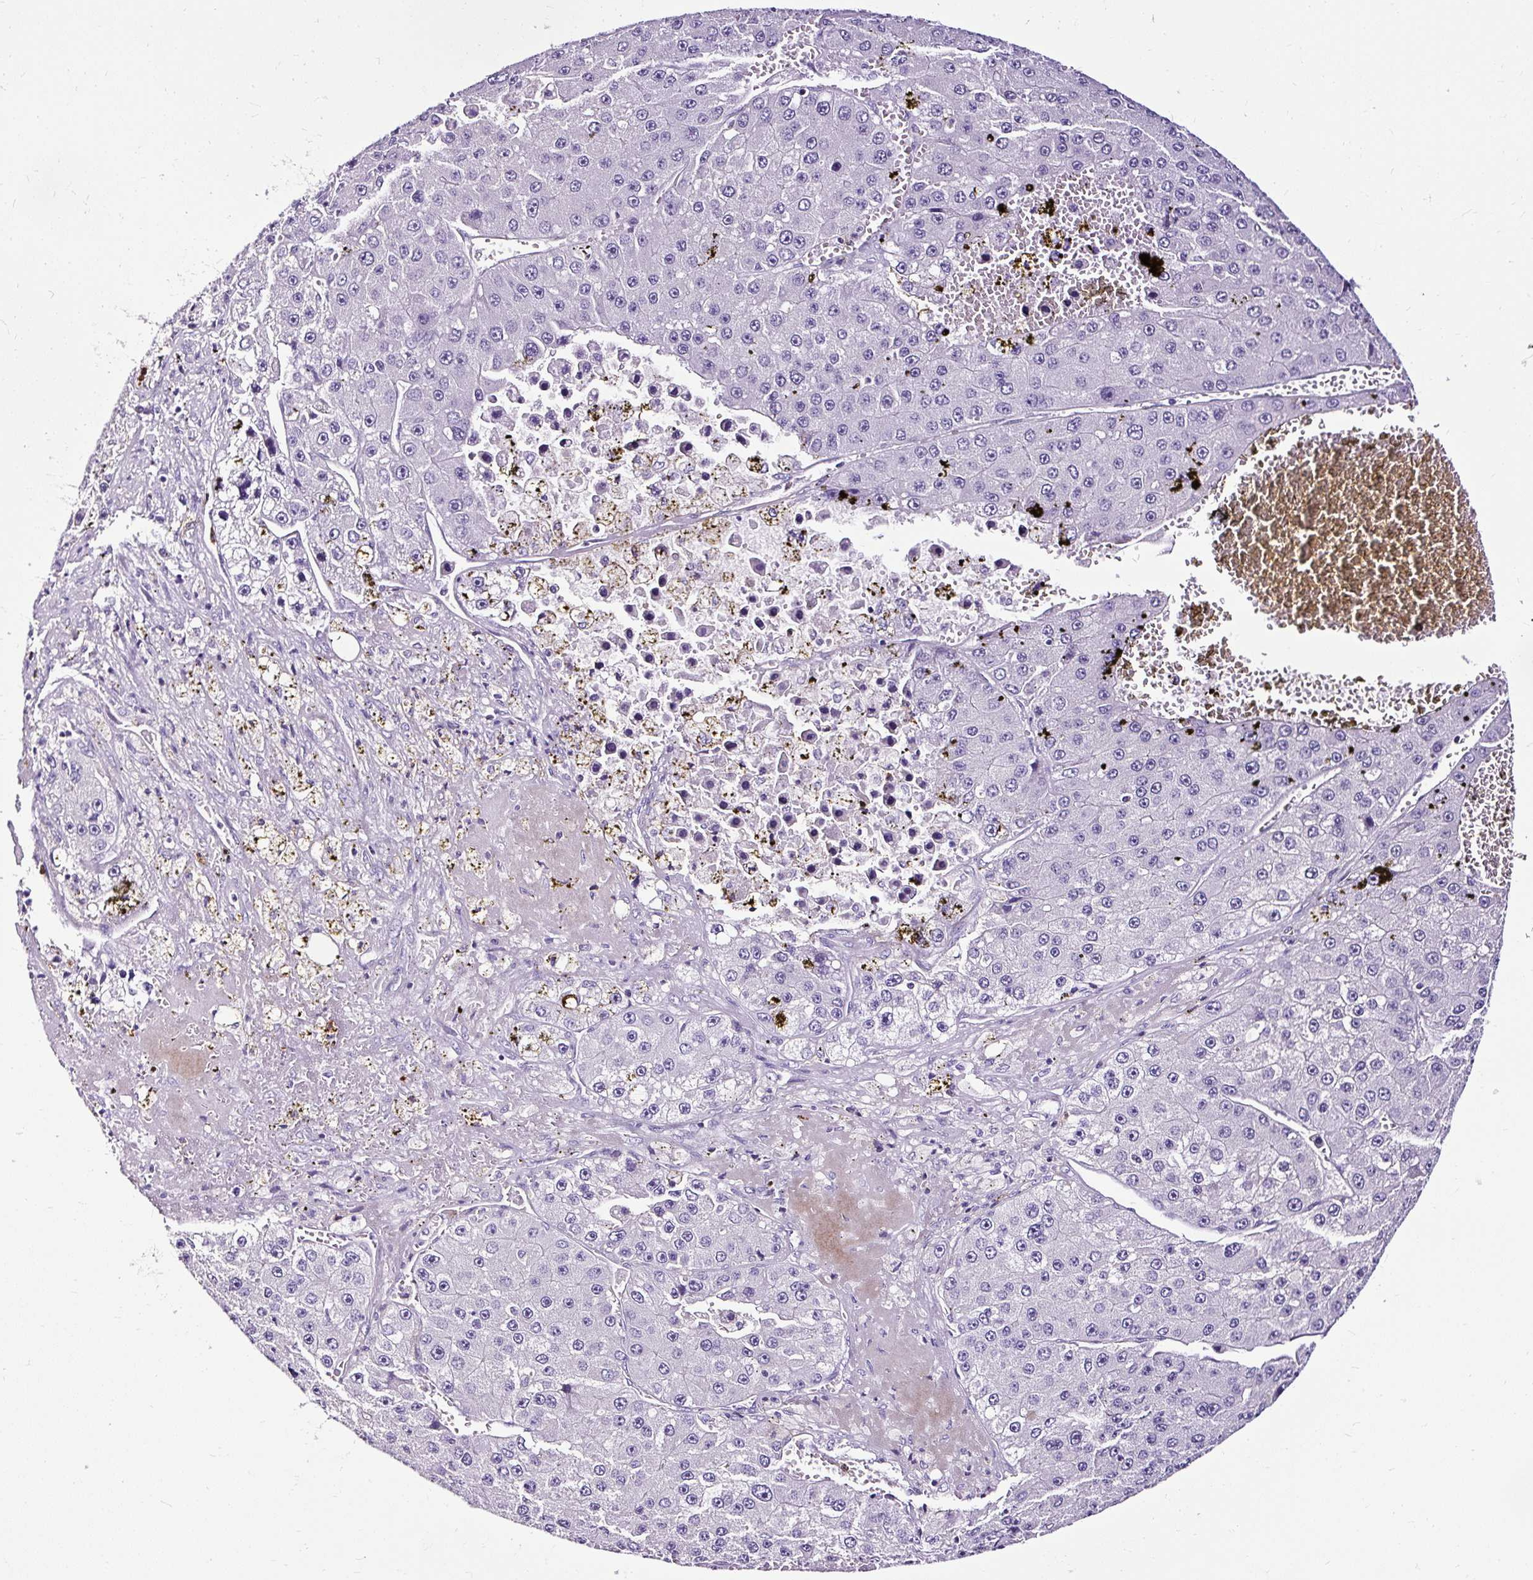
{"staining": {"intensity": "negative", "quantity": "none", "location": "none"}, "tissue": "liver cancer", "cell_type": "Tumor cells", "image_type": "cancer", "snomed": [{"axis": "morphology", "description": "Carcinoma, Hepatocellular, NOS"}, {"axis": "topography", "description": "Liver"}], "caption": "Immunohistochemistry micrograph of human hepatocellular carcinoma (liver) stained for a protein (brown), which exhibits no expression in tumor cells.", "gene": "SLC7A8", "patient": {"sex": "female", "age": 73}}